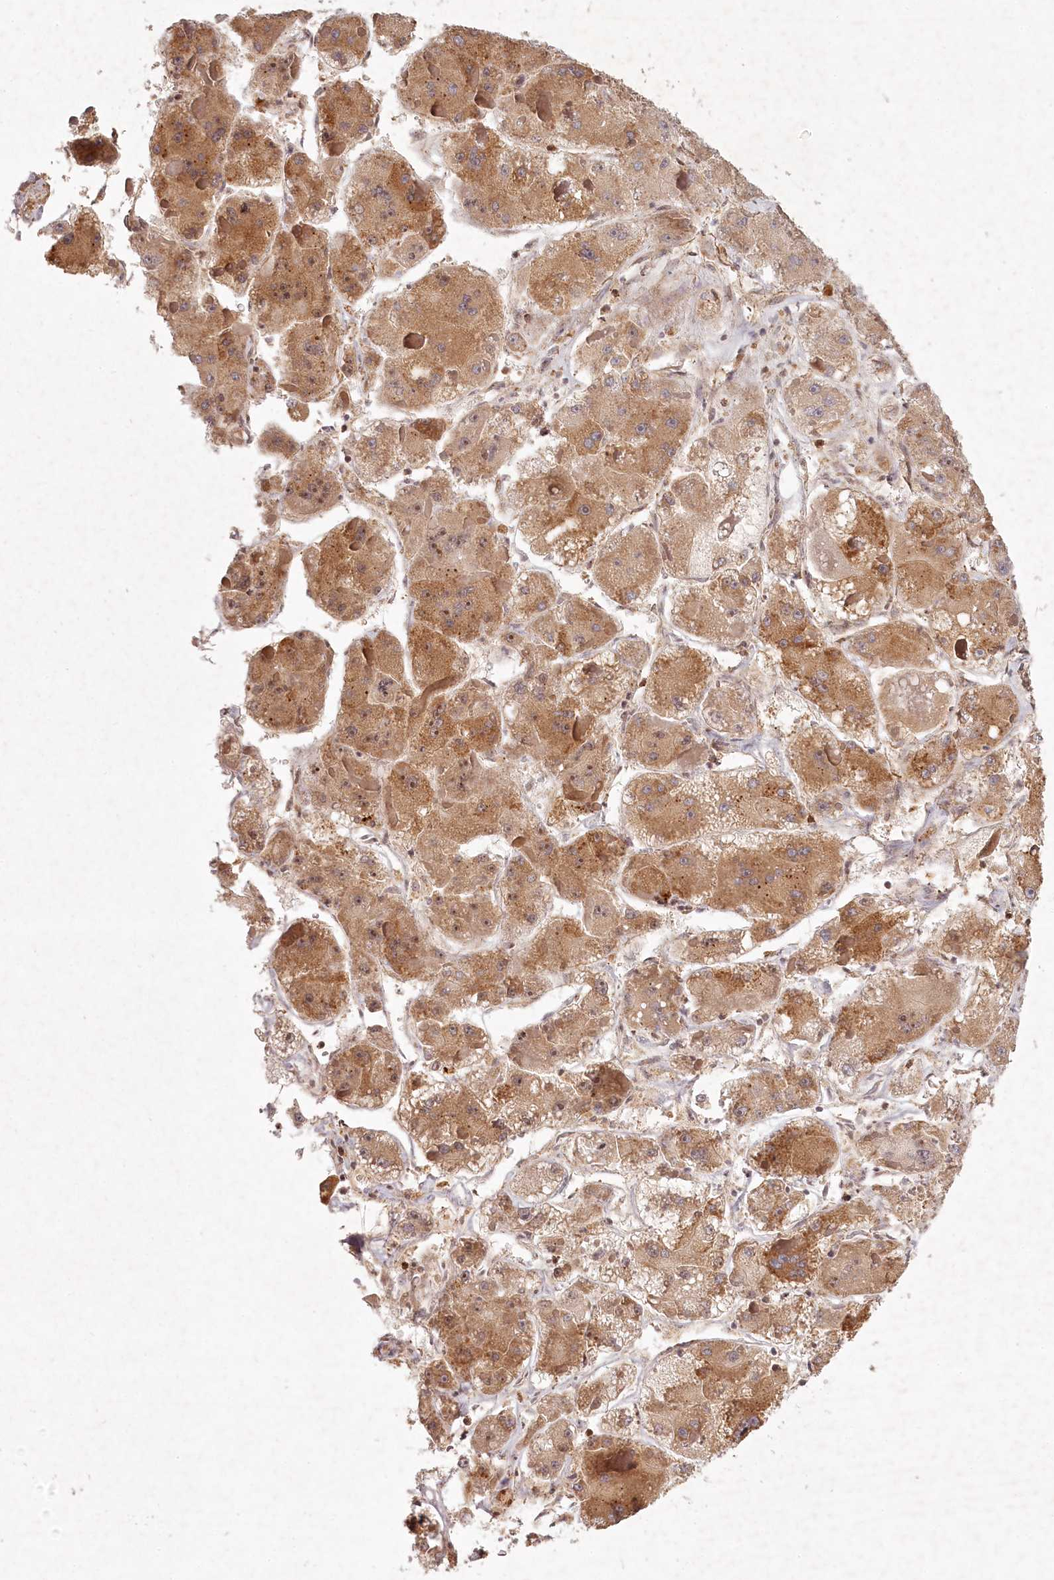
{"staining": {"intensity": "moderate", "quantity": ">75%", "location": "cytoplasmic/membranous"}, "tissue": "liver cancer", "cell_type": "Tumor cells", "image_type": "cancer", "snomed": [{"axis": "morphology", "description": "Carcinoma, Hepatocellular, NOS"}, {"axis": "topography", "description": "Liver"}], "caption": "Immunohistochemical staining of human liver hepatocellular carcinoma demonstrates medium levels of moderate cytoplasmic/membranous positivity in about >75% of tumor cells.", "gene": "TMIE", "patient": {"sex": "female", "age": 73}}